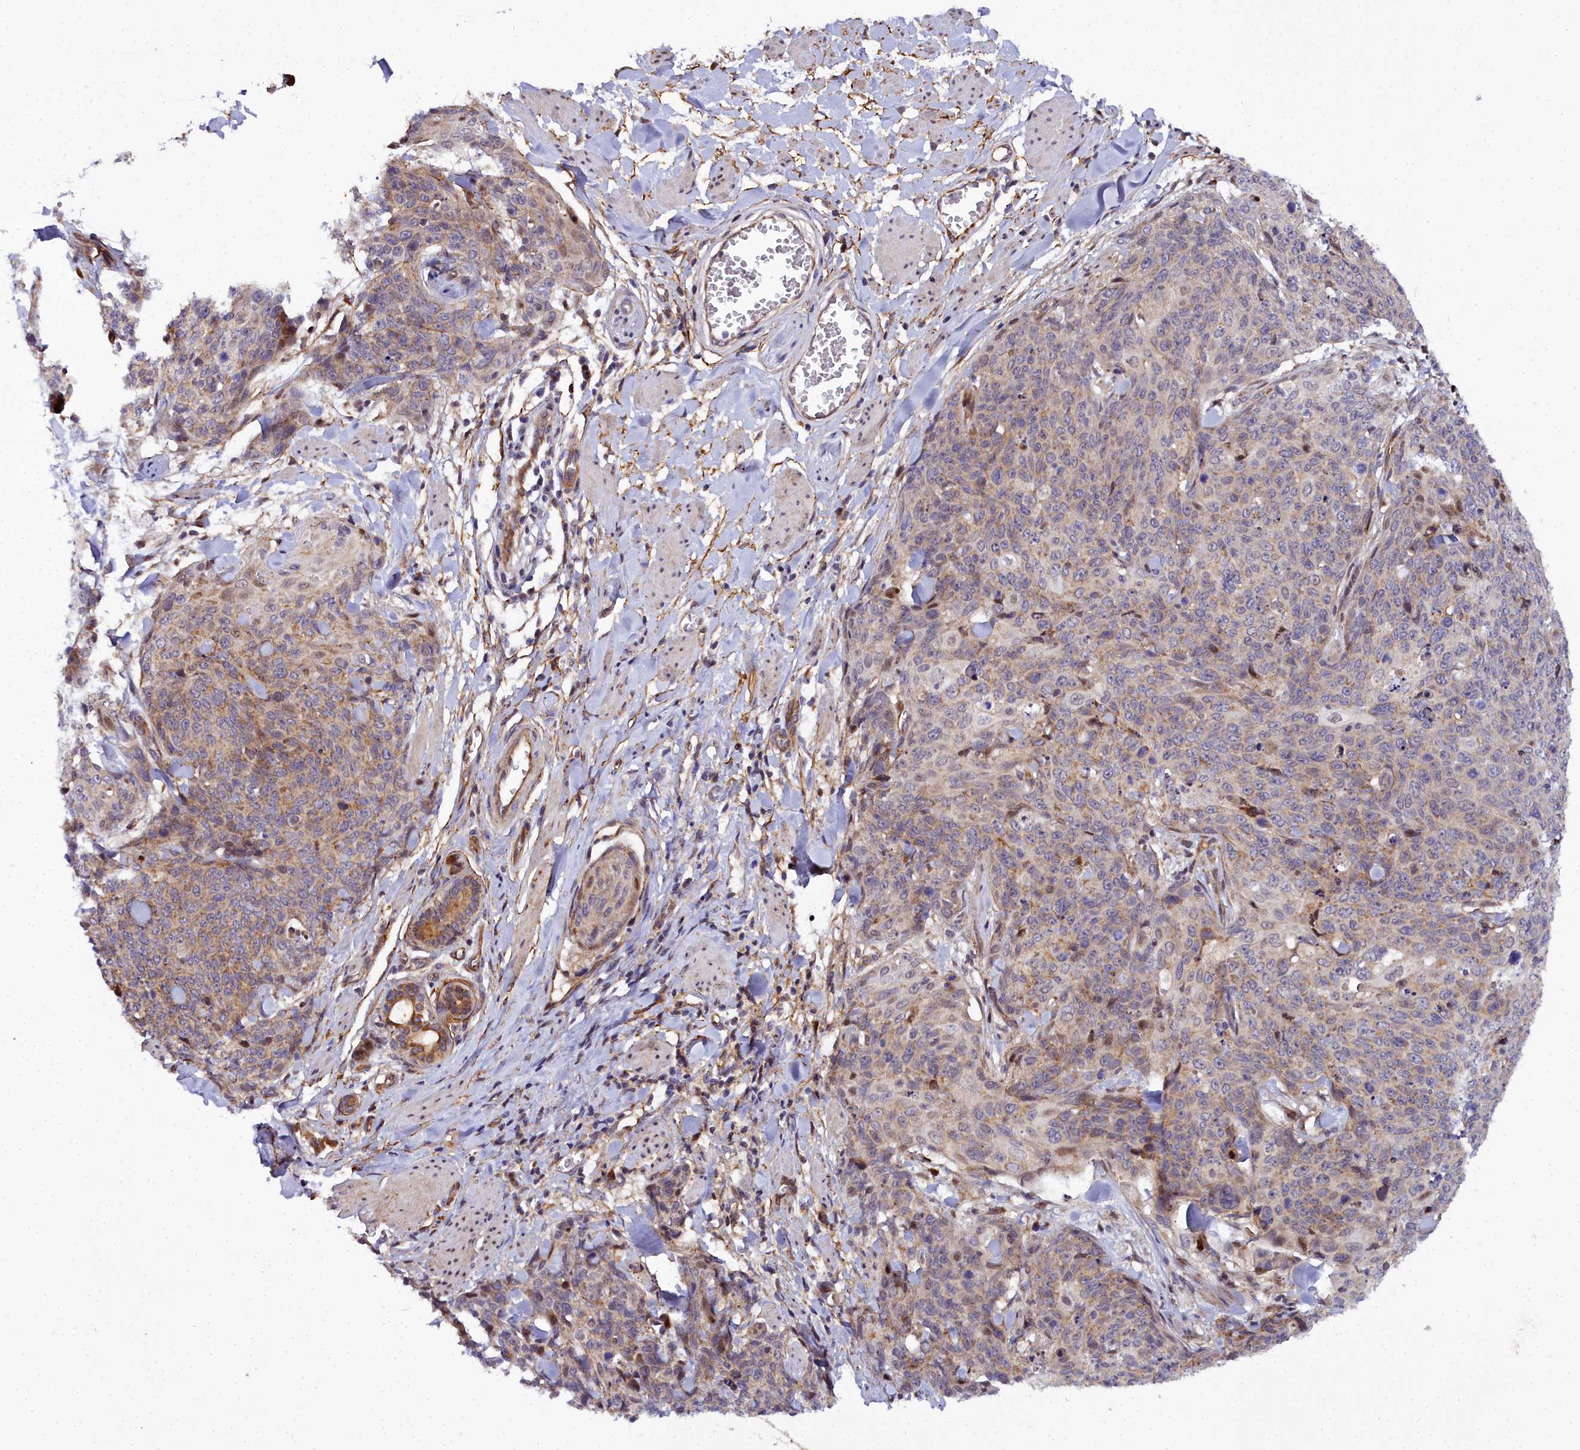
{"staining": {"intensity": "weak", "quantity": "25%-75%", "location": "cytoplasmic/membranous"}, "tissue": "skin cancer", "cell_type": "Tumor cells", "image_type": "cancer", "snomed": [{"axis": "morphology", "description": "Squamous cell carcinoma, NOS"}, {"axis": "topography", "description": "Skin"}, {"axis": "topography", "description": "Vulva"}], "caption": "This is a histology image of immunohistochemistry (IHC) staining of skin cancer (squamous cell carcinoma), which shows weak staining in the cytoplasmic/membranous of tumor cells.", "gene": "MRPS11", "patient": {"sex": "female", "age": 85}}